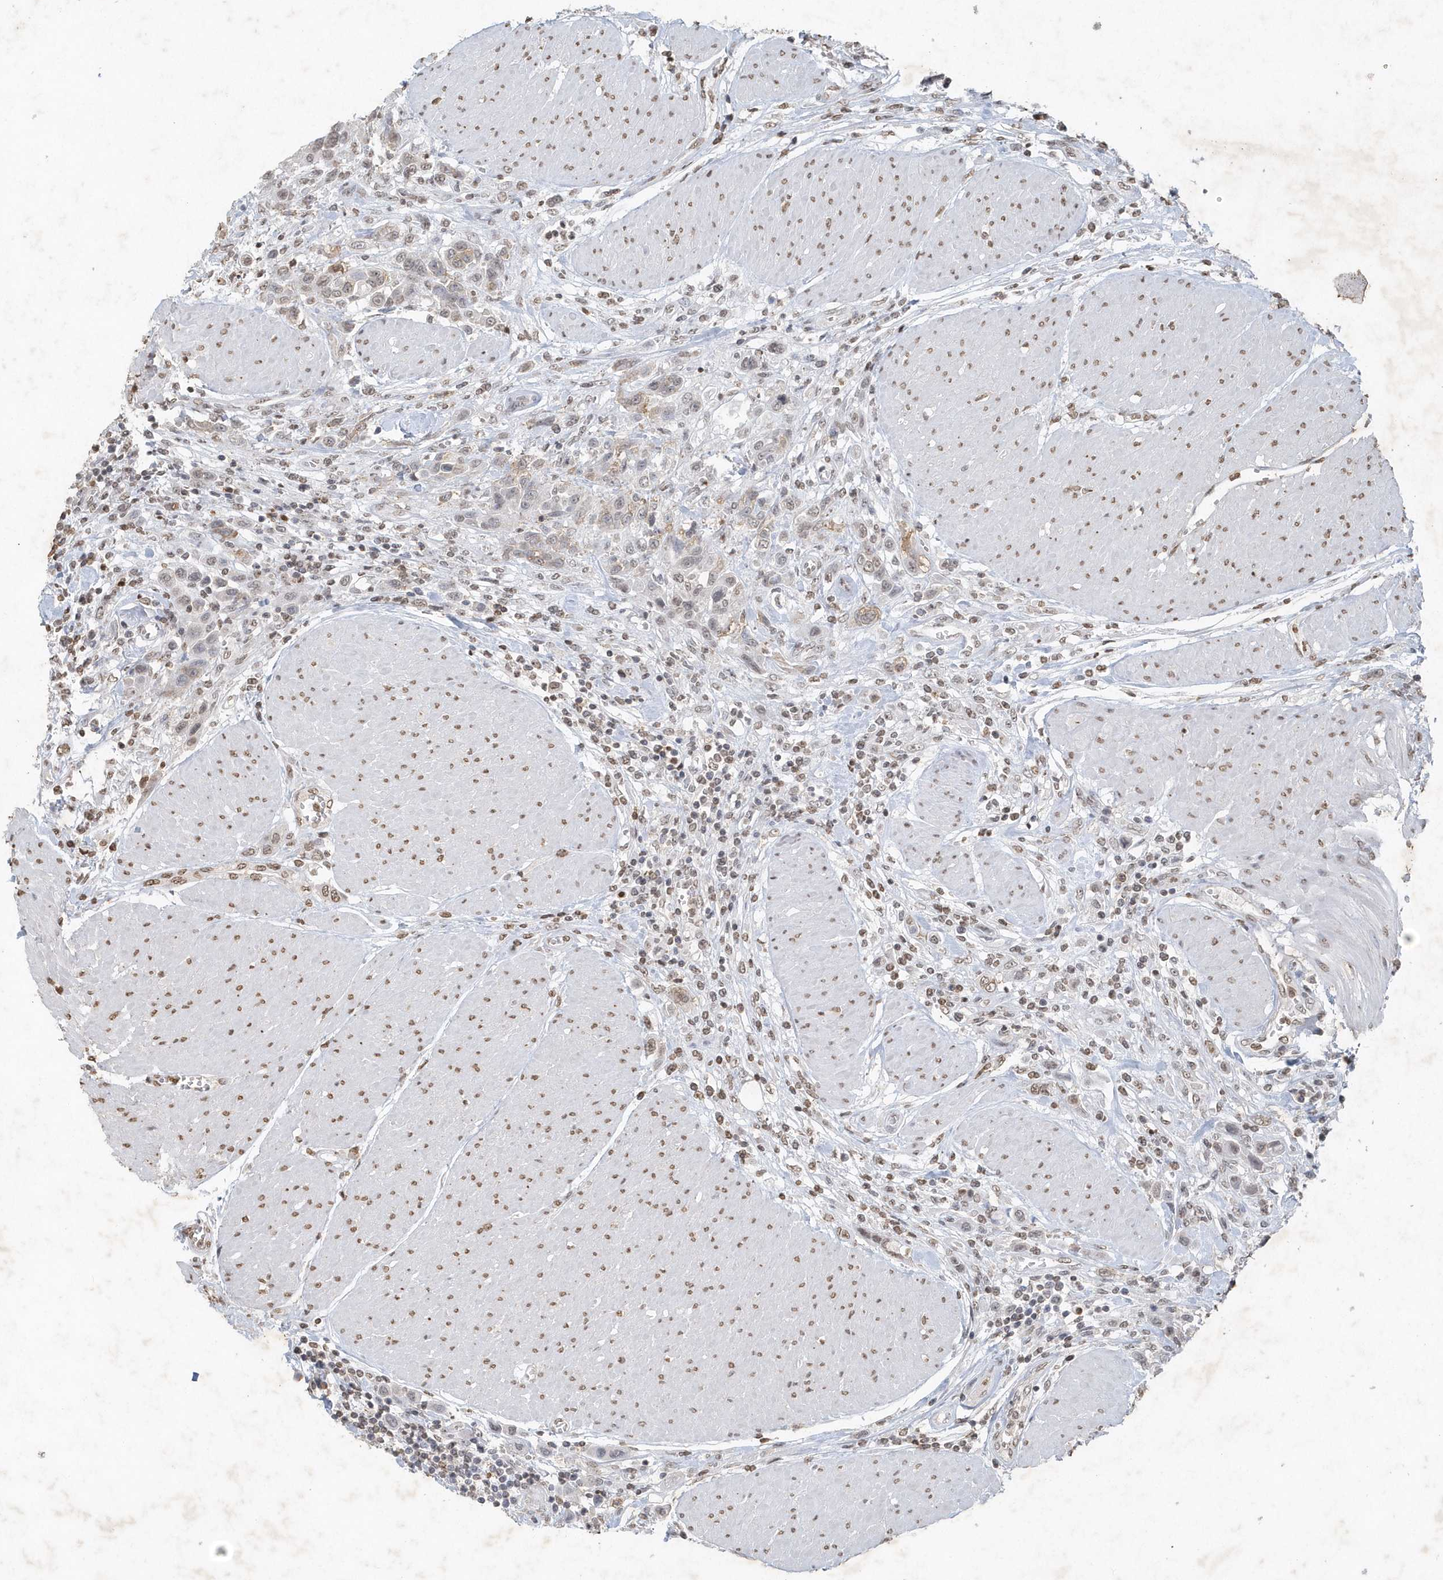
{"staining": {"intensity": "moderate", "quantity": ">75%", "location": "nuclear"}, "tissue": "urothelial cancer", "cell_type": "Tumor cells", "image_type": "cancer", "snomed": [{"axis": "morphology", "description": "Urothelial carcinoma, High grade"}, {"axis": "topography", "description": "Urinary bladder"}], "caption": "Human urothelial cancer stained for a protein (brown) shows moderate nuclear positive expression in about >75% of tumor cells.", "gene": "PDCD1", "patient": {"sex": "male", "age": 50}}